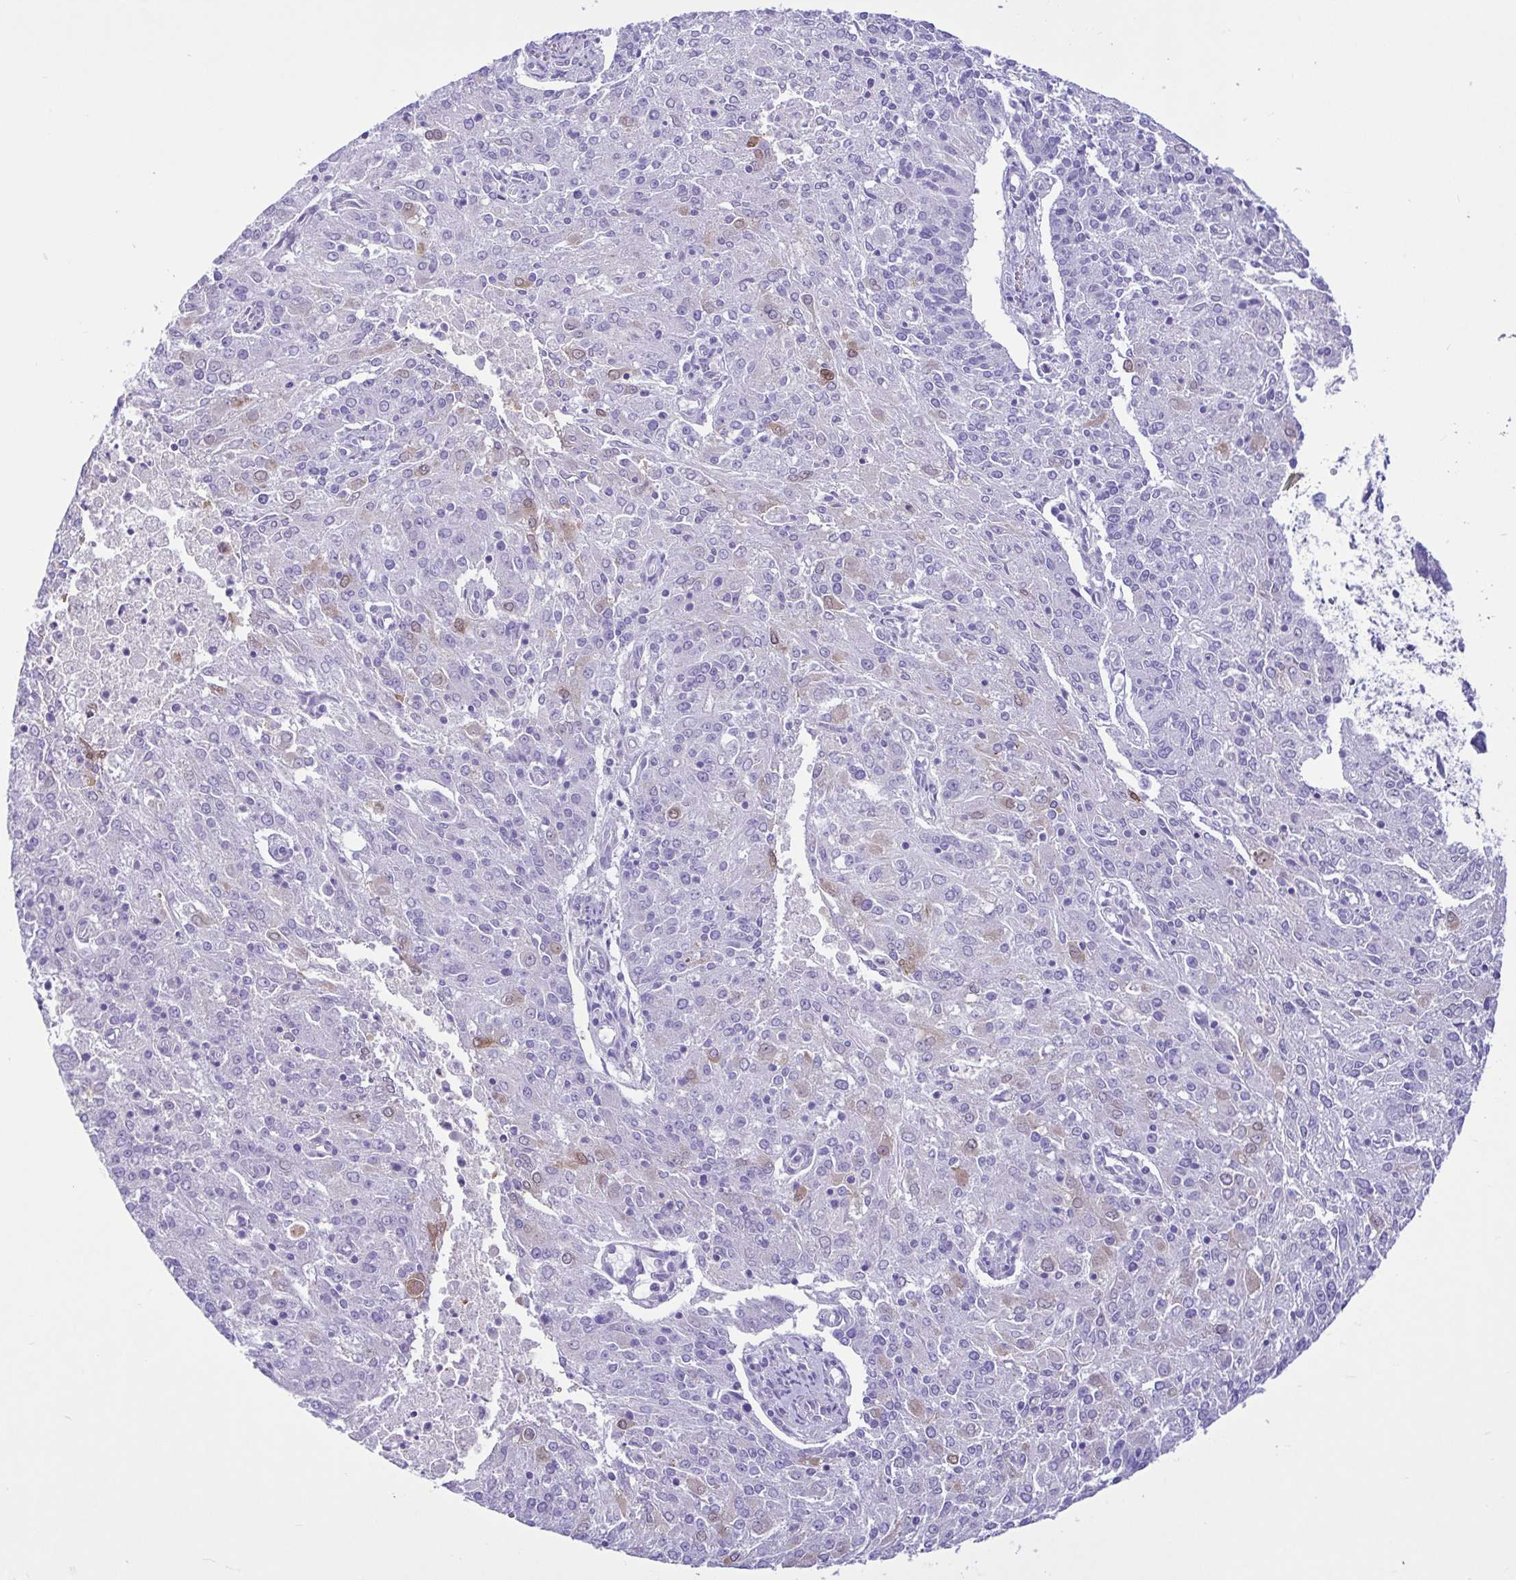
{"staining": {"intensity": "weak", "quantity": "<25%", "location": "cytoplasmic/membranous"}, "tissue": "endometrial cancer", "cell_type": "Tumor cells", "image_type": "cancer", "snomed": [{"axis": "morphology", "description": "Adenocarcinoma, NOS"}, {"axis": "topography", "description": "Endometrium"}], "caption": "IHC of human endometrial cancer (adenocarcinoma) shows no positivity in tumor cells.", "gene": "CYP19A1", "patient": {"sex": "female", "age": 82}}